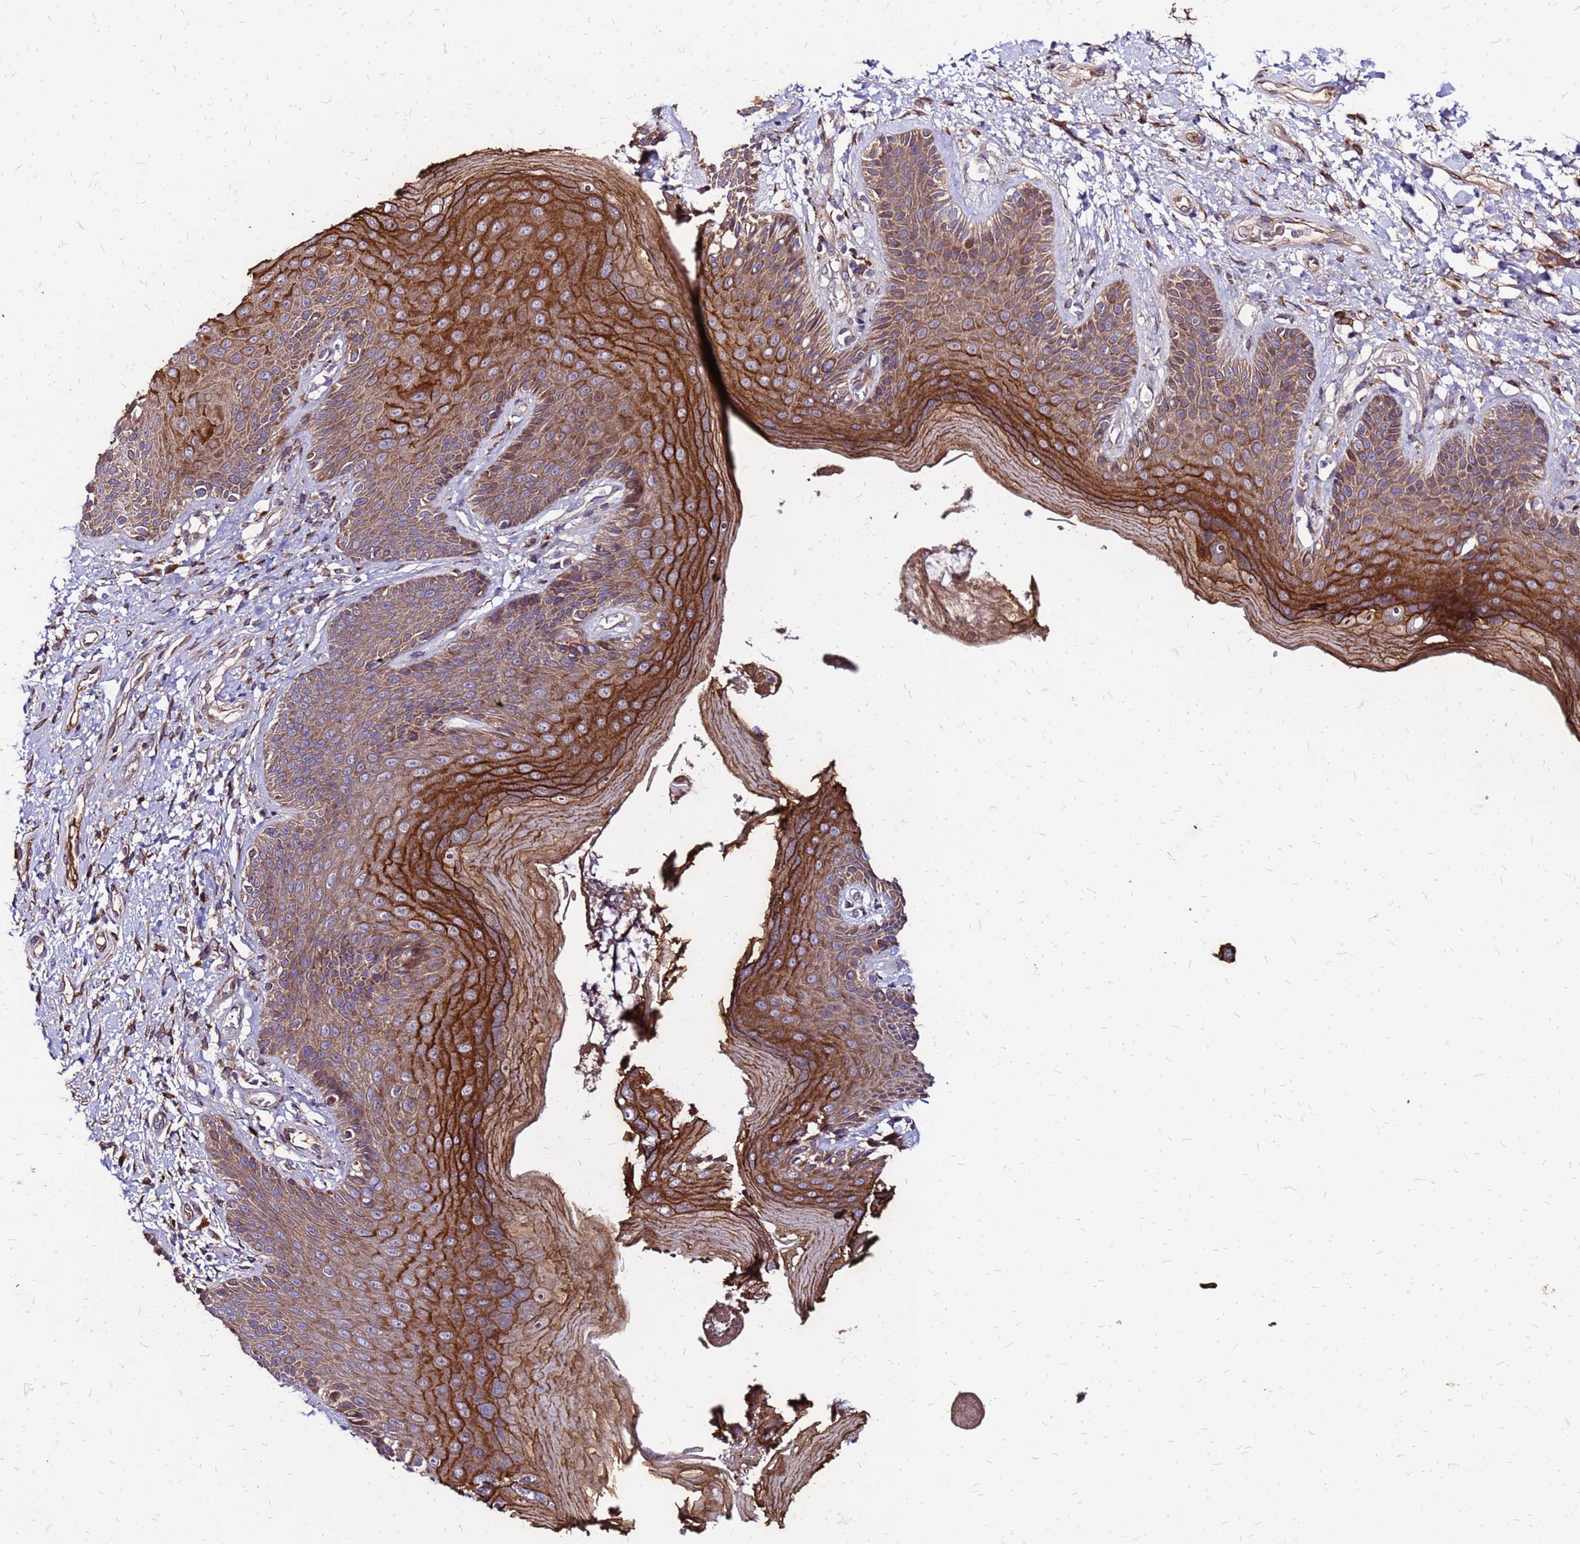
{"staining": {"intensity": "strong", "quantity": "25%-75%", "location": "cytoplasmic/membranous"}, "tissue": "skin", "cell_type": "Epidermal cells", "image_type": "normal", "snomed": [{"axis": "morphology", "description": "Normal tissue, NOS"}, {"axis": "topography", "description": "Anal"}], "caption": "Immunohistochemistry (IHC) (DAB (3,3'-diaminobenzidine)) staining of unremarkable human skin reveals strong cytoplasmic/membranous protein expression in approximately 25%-75% of epidermal cells.", "gene": "VMO1", "patient": {"sex": "female", "age": 89}}